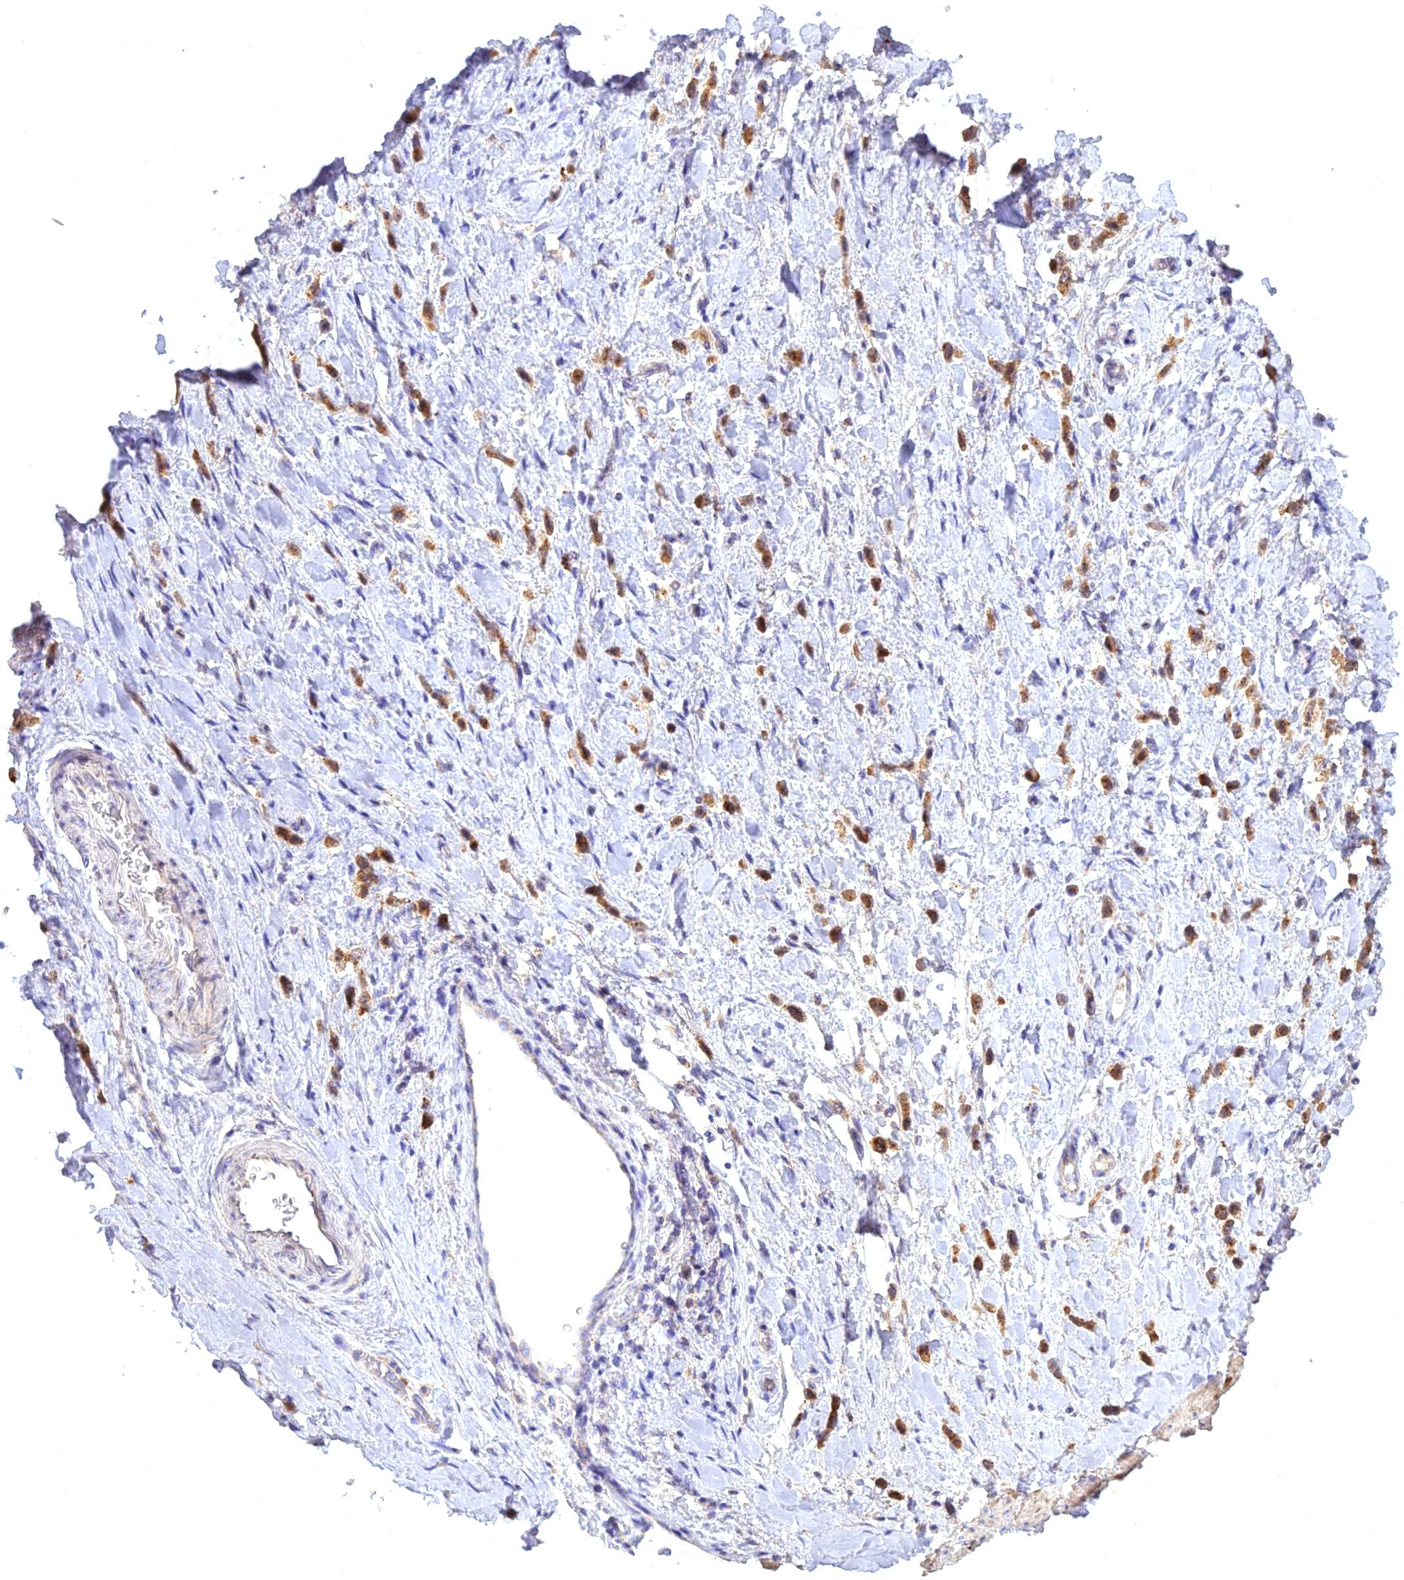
{"staining": {"intensity": "moderate", "quantity": ">75%", "location": "cytoplasmic/membranous,nuclear"}, "tissue": "stomach cancer", "cell_type": "Tumor cells", "image_type": "cancer", "snomed": [{"axis": "morphology", "description": "Adenocarcinoma, NOS"}, {"axis": "topography", "description": "Stomach"}], "caption": "Immunohistochemistry photomicrograph of human stomach cancer stained for a protein (brown), which reveals medium levels of moderate cytoplasmic/membranous and nuclear expression in approximately >75% of tumor cells.", "gene": "CENPV", "patient": {"sex": "female", "age": 65}}